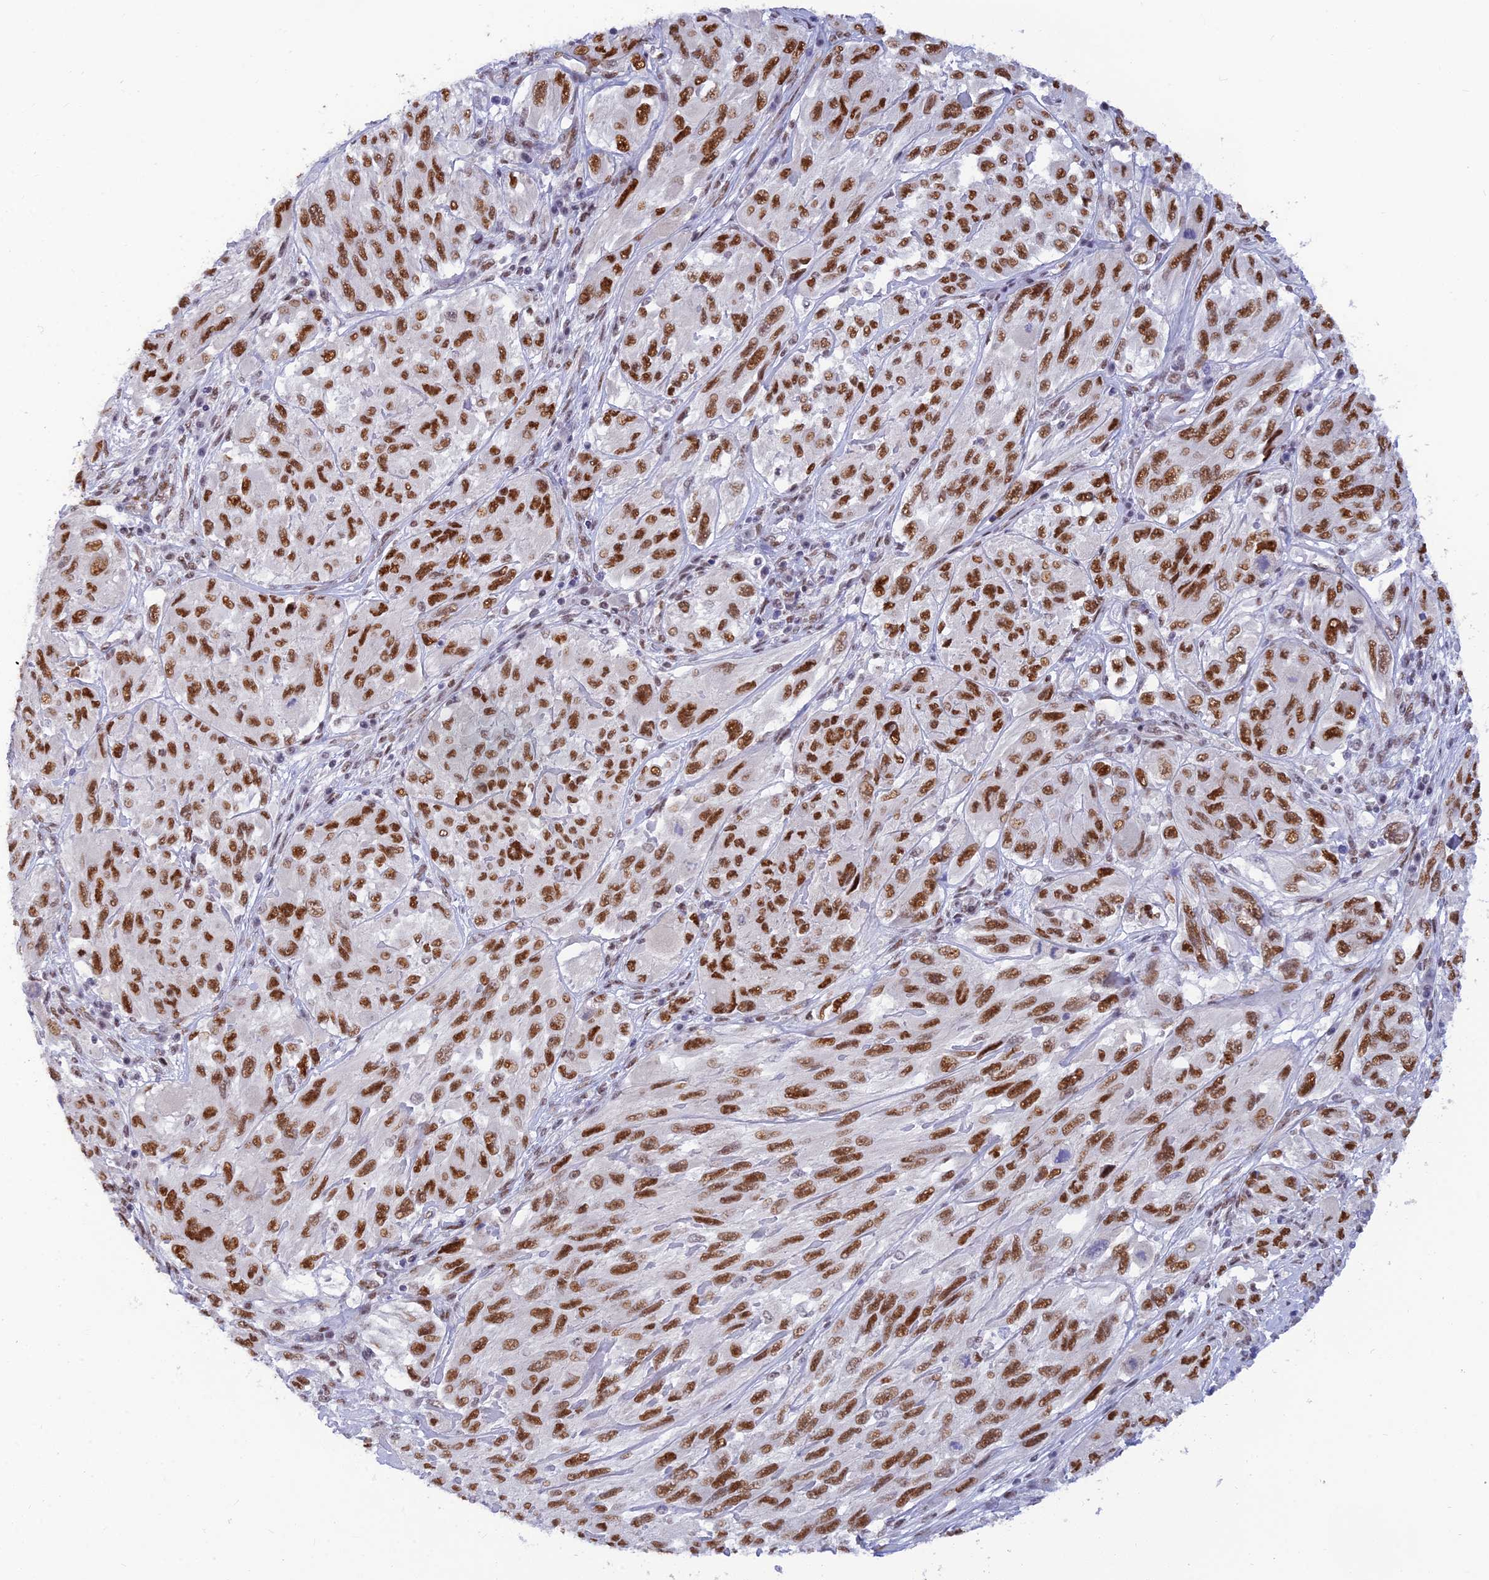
{"staining": {"intensity": "strong", "quantity": ">75%", "location": "nuclear"}, "tissue": "melanoma", "cell_type": "Tumor cells", "image_type": "cancer", "snomed": [{"axis": "morphology", "description": "Malignant melanoma, NOS"}, {"axis": "topography", "description": "Skin"}], "caption": "A high amount of strong nuclear expression is identified in approximately >75% of tumor cells in malignant melanoma tissue. Ihc stains the protein of interest in brown and the nuclei are stained blue.", "gene": "CLK4", "patient": {"sex": "female", "age": 91}}